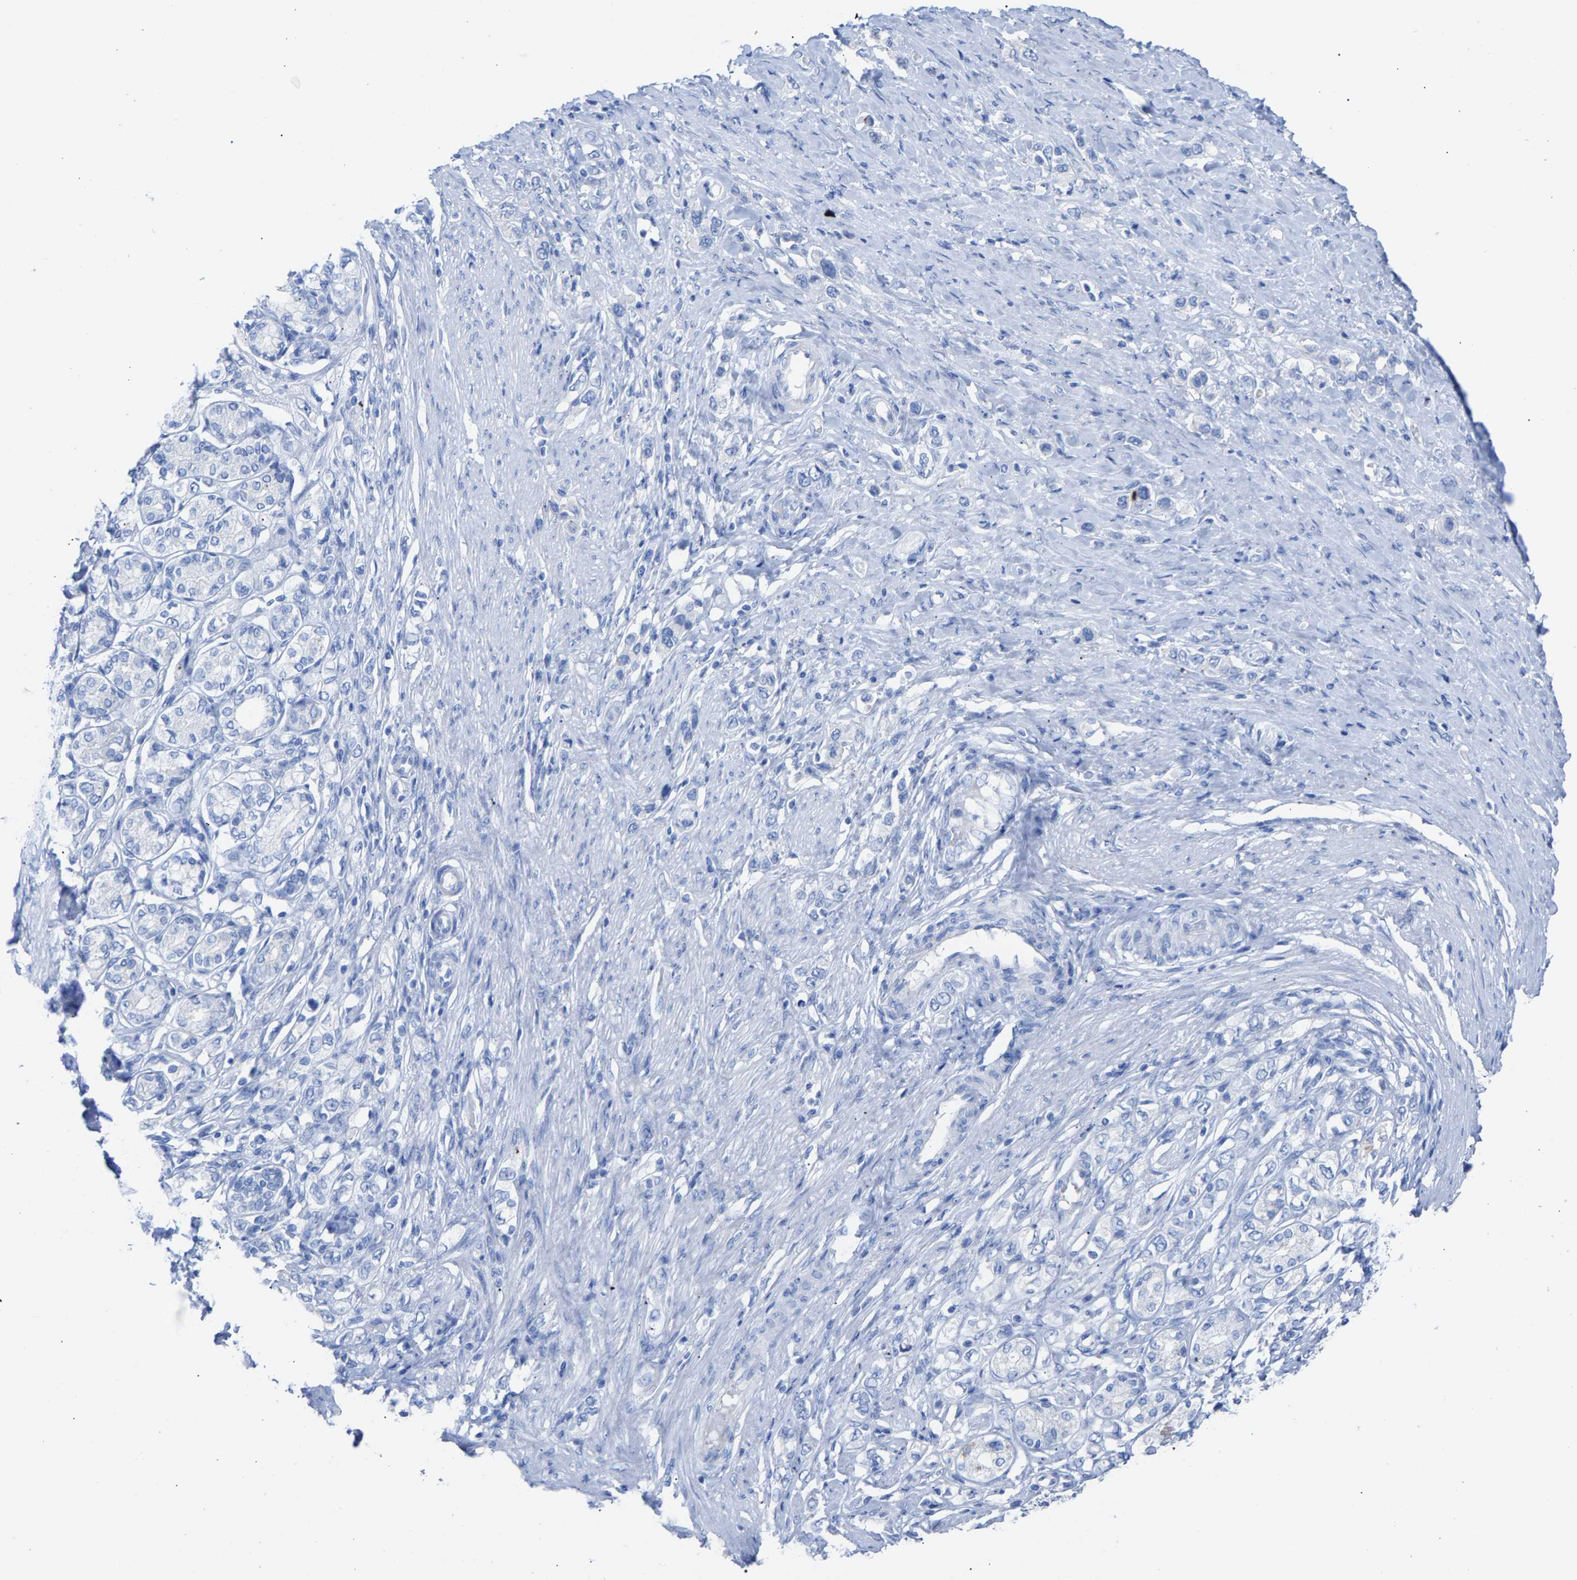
{"staining": {"intensity": "negative", "quantity": "none", "location": "none"}, "tissue": "stomach cancer", "cell_type": "Tumor cells", "image_type": "cancer", "snomed": [{"axis": "morphology", "description": "Adenocarcinoma, NOS"}, {"axis": "topography", "description": "Stomach"}], "caption": "Stomach cancer (adenocarcinoma) stained for a protein using immunohistochemistry displays no staining tumor cells.", "gene": "CPA1", "patient": {"sex": "female", "age": 65}}